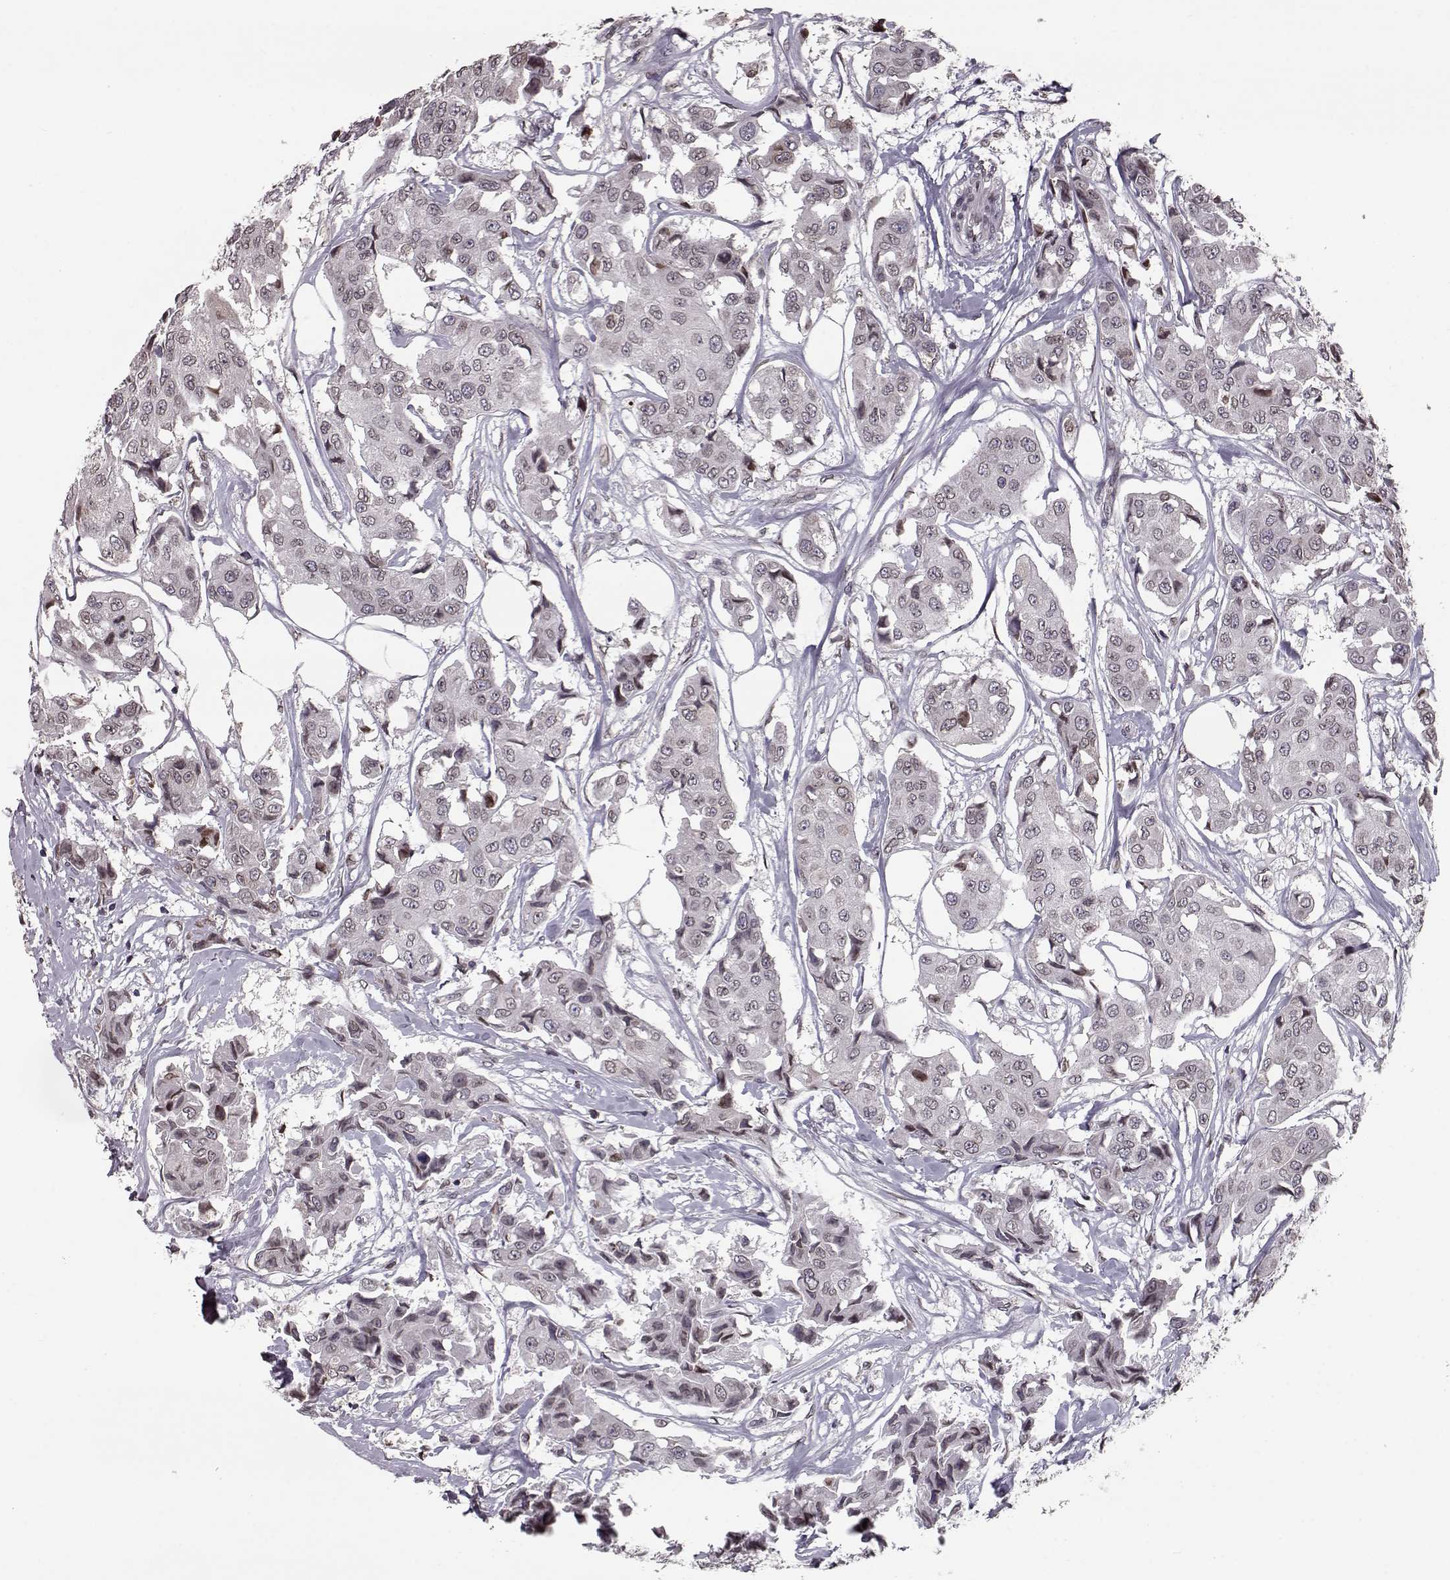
{"staining": {"intensity": "negative", "quantity": "none", "location": "none"}, "tissue": "breast cancer", "cell_type": "Tumor cells", "image_type": "cancer", "snomed": [{"axis": "morphology", "description": "Duct carcinoma"}, {"axis": "topography", "description": "Breast"}, {"axis": "topography", "description": "Lymph node"}], "caption": "DAB (3,3'-diaminobenzidine) immunohistochemical staining of human intraductal carcinoma (breast) exhibits no significant expression in tumor cells.", "gene": "NUP37", "patient": {"sex": "female", "age": 80}}